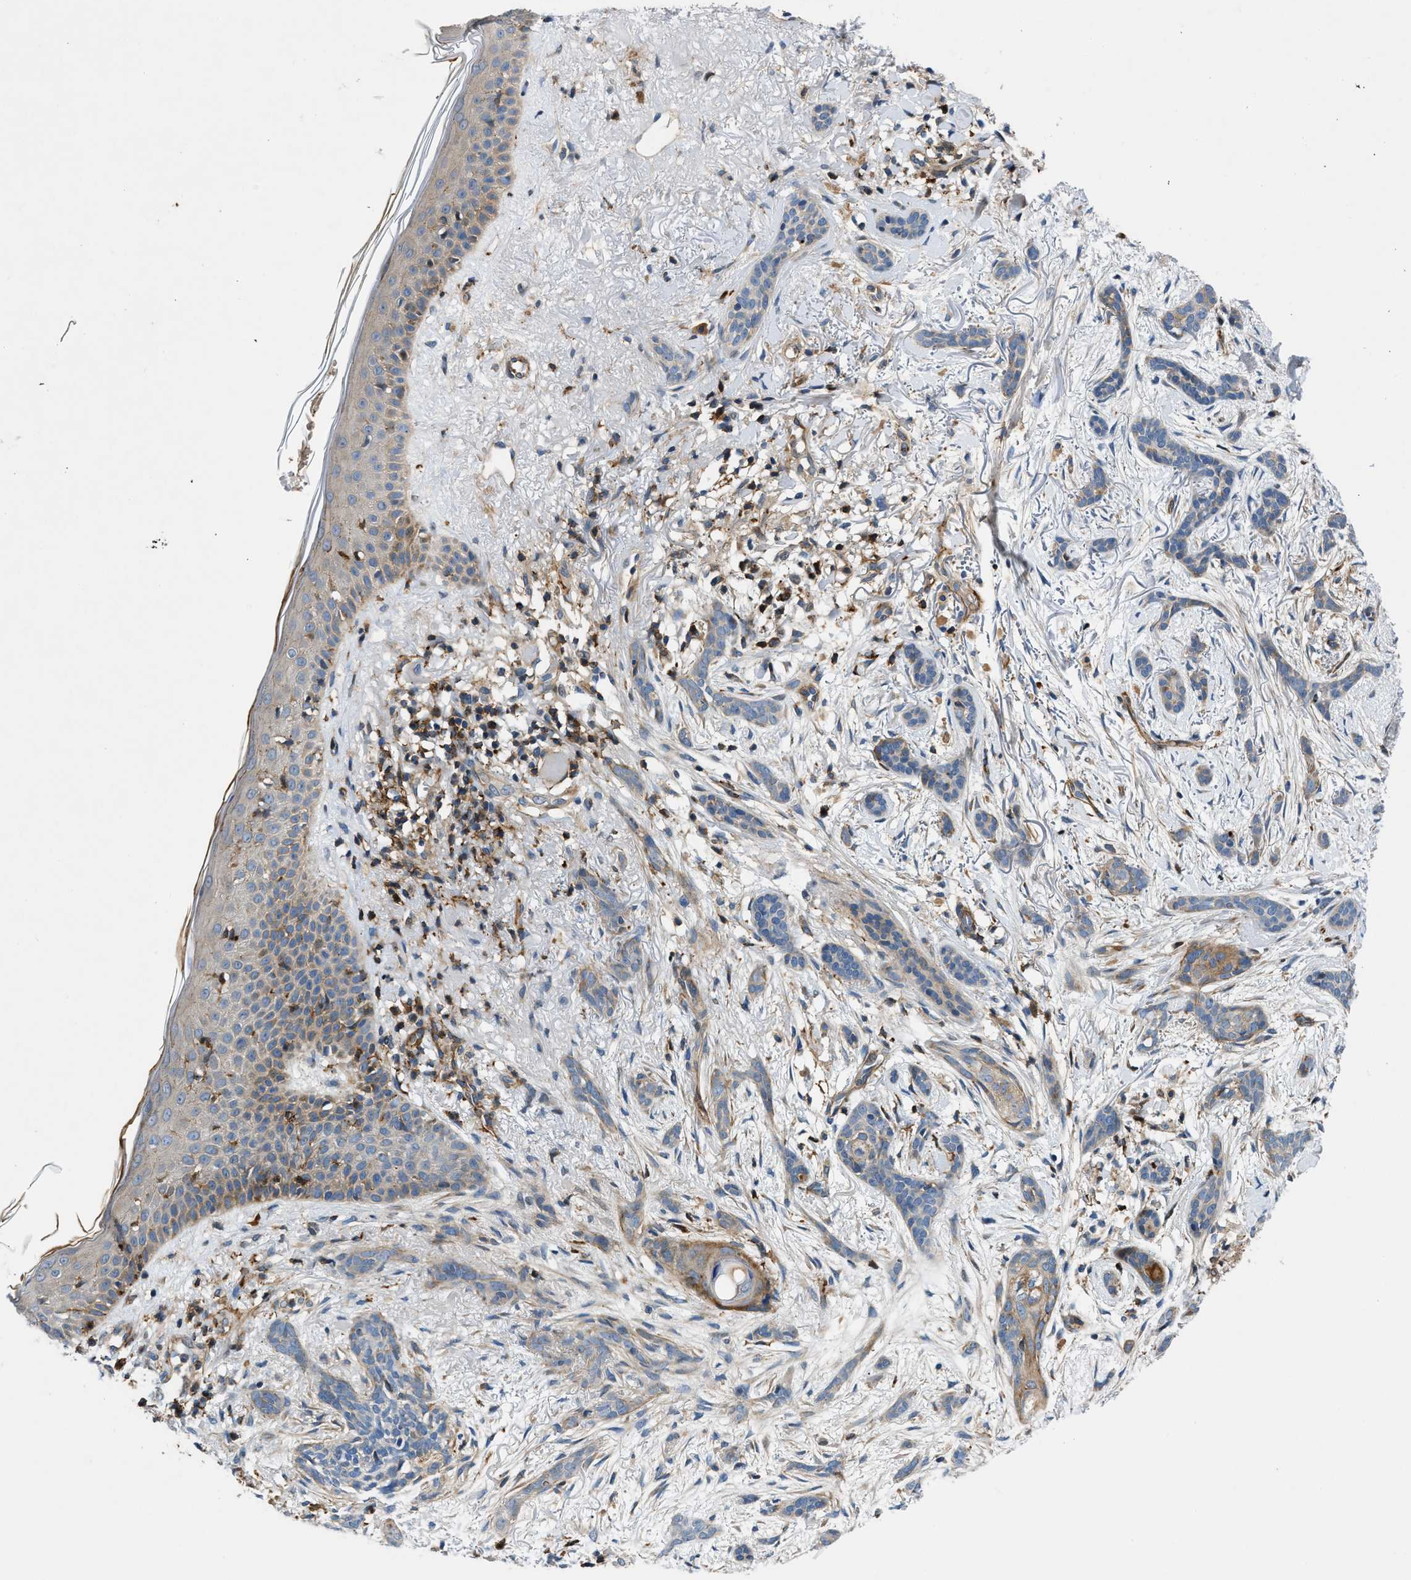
{"staining": {"intensity": "weak", "quantity": "25%-75%", "location": "cytoplasmic/membranous"}, "tissue": "skin cancer", "cell_type": "Tumor cells", "image_type": "cancer", "snomed": [{"axis": "morphology", "description": "Basal cell carcinoma"}, {"axis": "morphology", "description": "Adnexal tumor, benign"}, {"axis": "topography", "description": "Skin"}], "caption": "Immunohistochemical staining of benign adnexal tumor (skin) demonstrates weak cytoplasmic/membranous protein positivity in approximately 25%-75% of tumor cells. Using DAB (brown) and hematoxylin (blue) stains, captured at high magnification using brightfield microscopy.", "gene": "DHODH", "patient": {"sex": "female", "age": 42}}